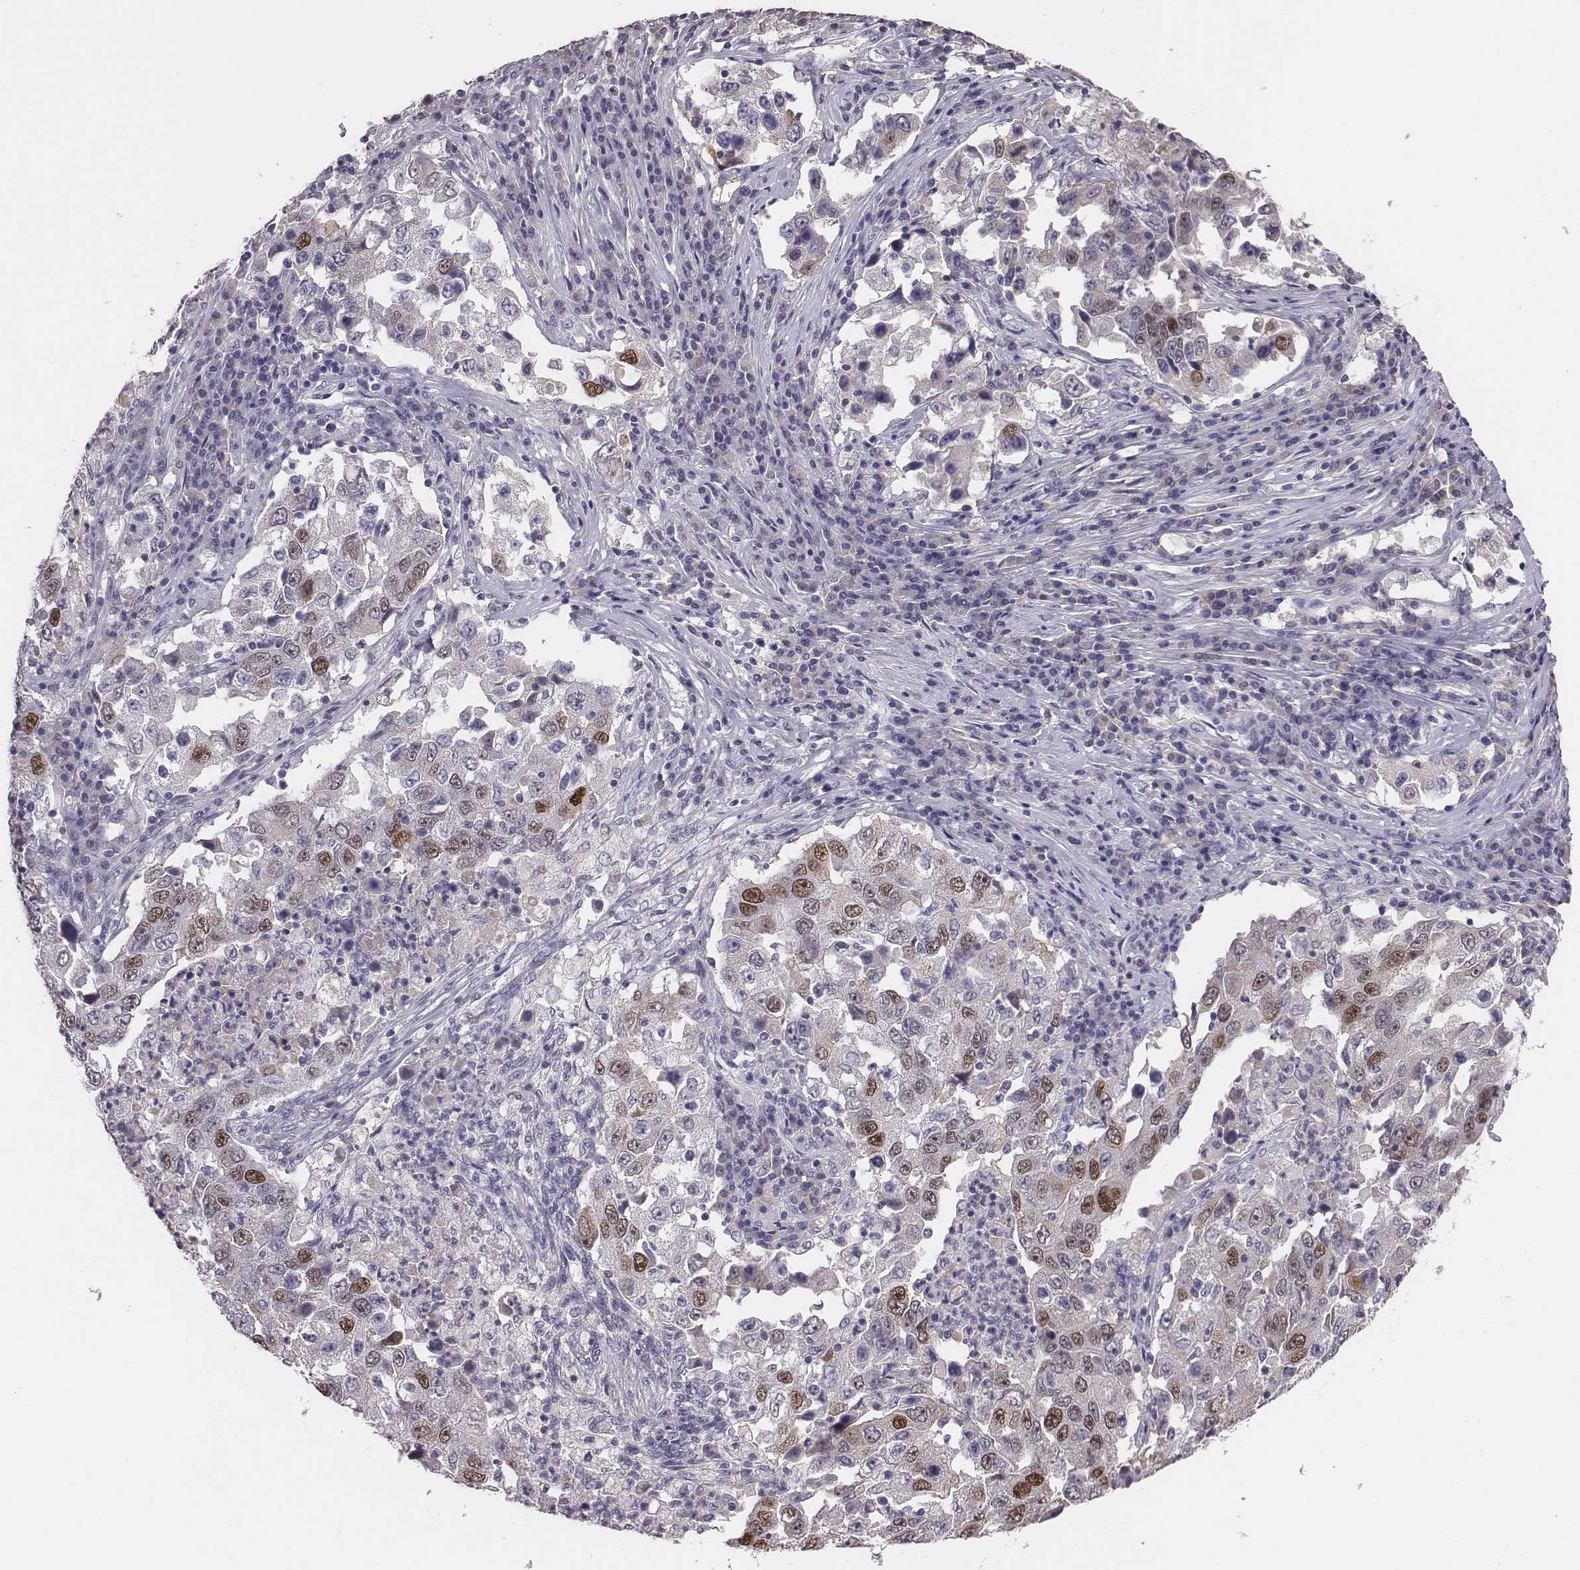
{"staining": {"intensity": "moderate", "quantity": ">75%", "location": "nuclear"}, "tissue": "lung cancer", "cell_type": "Tumor cells", "image_type": "cancer", "snomed": [{"axis": "morphology", "description": "Adenocarcinoma, NOS"}, {"axis": "topography", "description": "Lung"}], "caption": "A brown stain highlights moderate nuclear positivity of a protein in lung cancer tumor cells. (brown staining indicates protein expression, while blue staining denotes nuclei).", "gene": "EN1", "patient": {"sex": "male", "age": 73}}